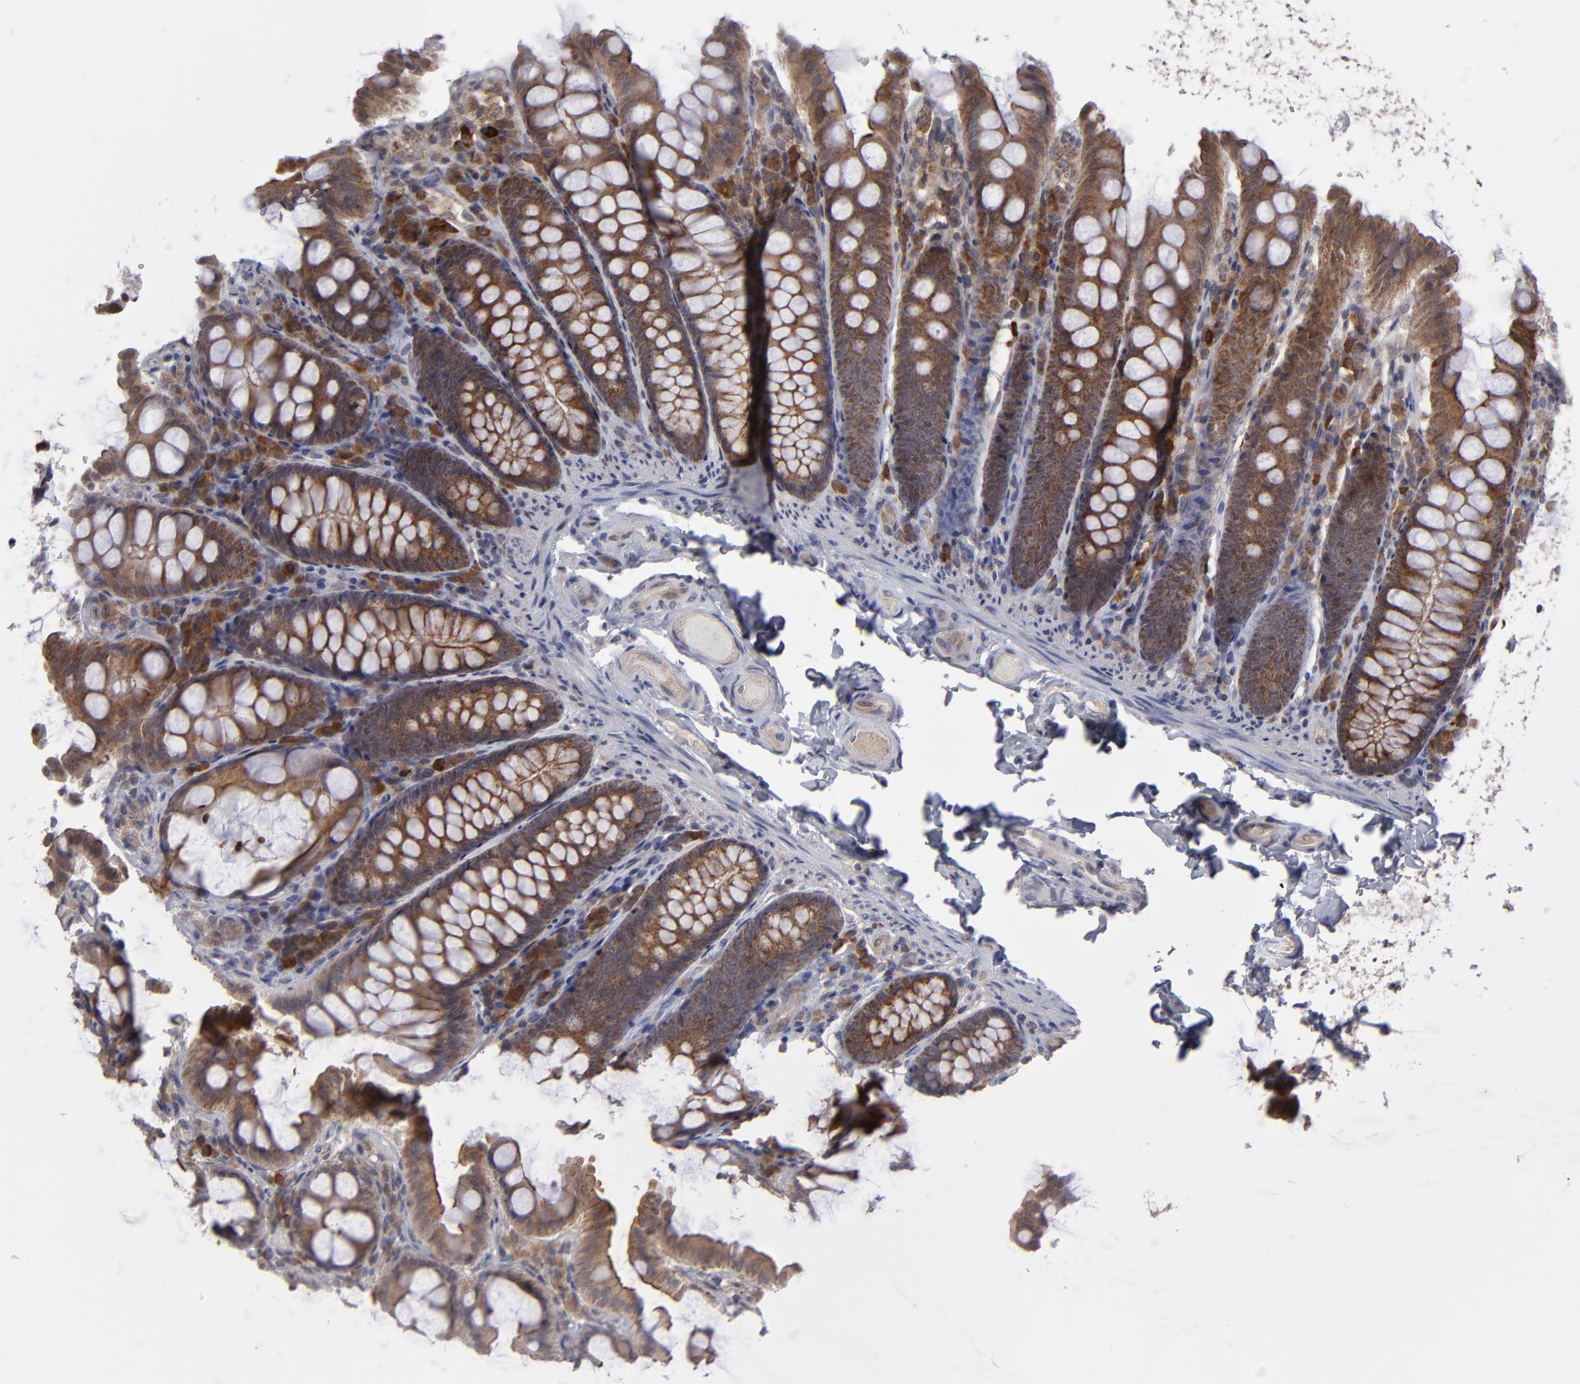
{"staining": {"intensity": "weak", "quantity": "25%-75%", "location": "cytoplasmic/membranous"}, "tissue": "colon", "cell_type": "Endothelial cells", "image_type": "normal", "snomed": [{"axis": "morphology", "description": "Normal tissue, NOS"}, {"axis": "topography", "description": "Colon"}], "caption": "Endothelial cells demonstrate low levels of weak cytoplasmic/membranous expression in about 25%-75% of cells in unremarkable colon.", "gene": "GLCCI1", "patient": {"sex": "female", "age": 61}}